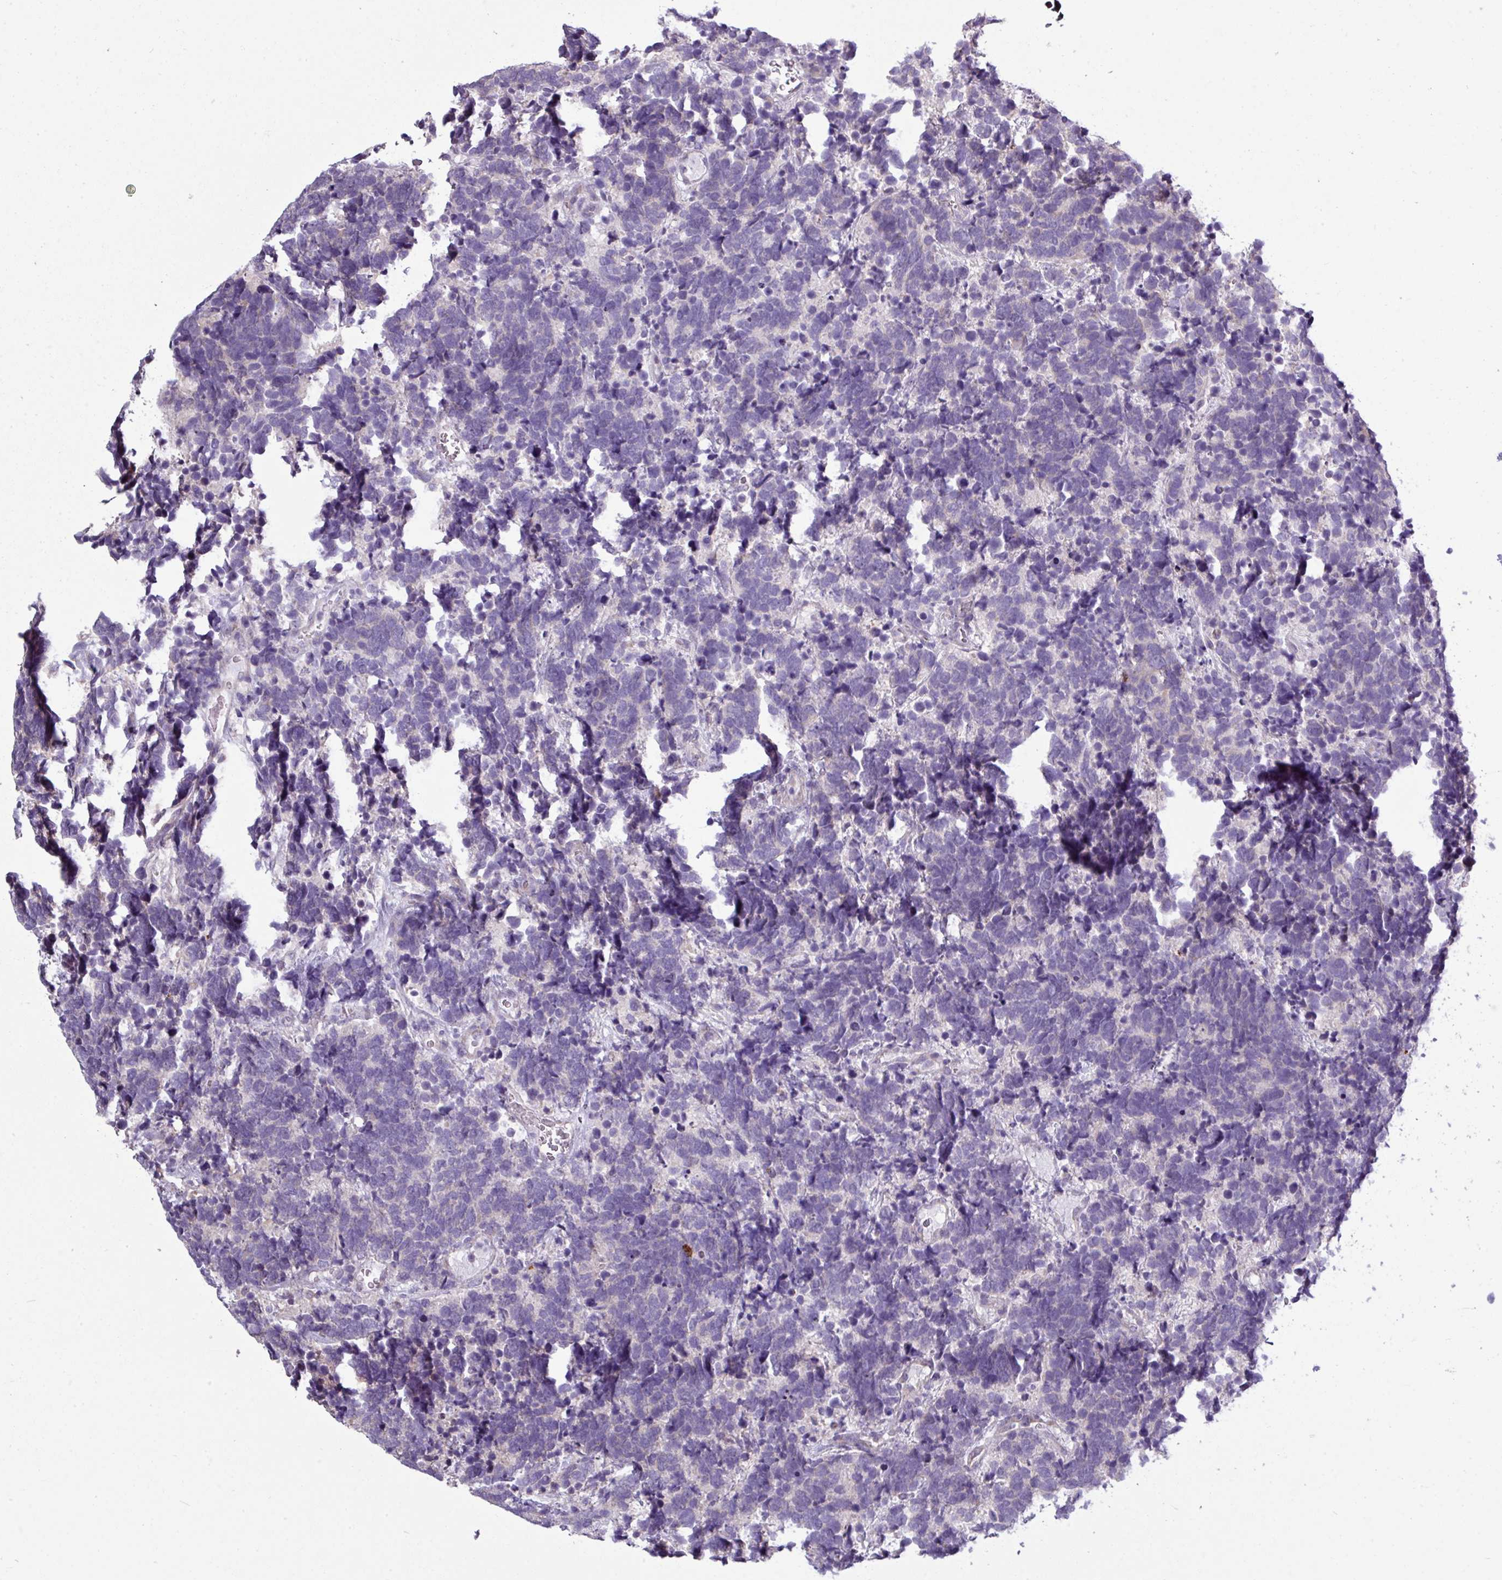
{"staining": {"intensity": "negative", "quantity": "none", "location": "none"}, "tissue": "carcinoid", "cell_type": "Tumor cells", "image_type": "cancer", "snomed": [{"axis": "morphology", "description": "Carcinoma, NOS"}, {"axis": "morphology", "description": "Carcinoid, malignant, NOS"}, {"axis": "topography", "description": "Urinary bladder"}], "caption": "Image shows no significant protein staining in tumor cells of carcinoid.", "gene": "AGAP5", "patient": {"sex": "male", "age": 57}}